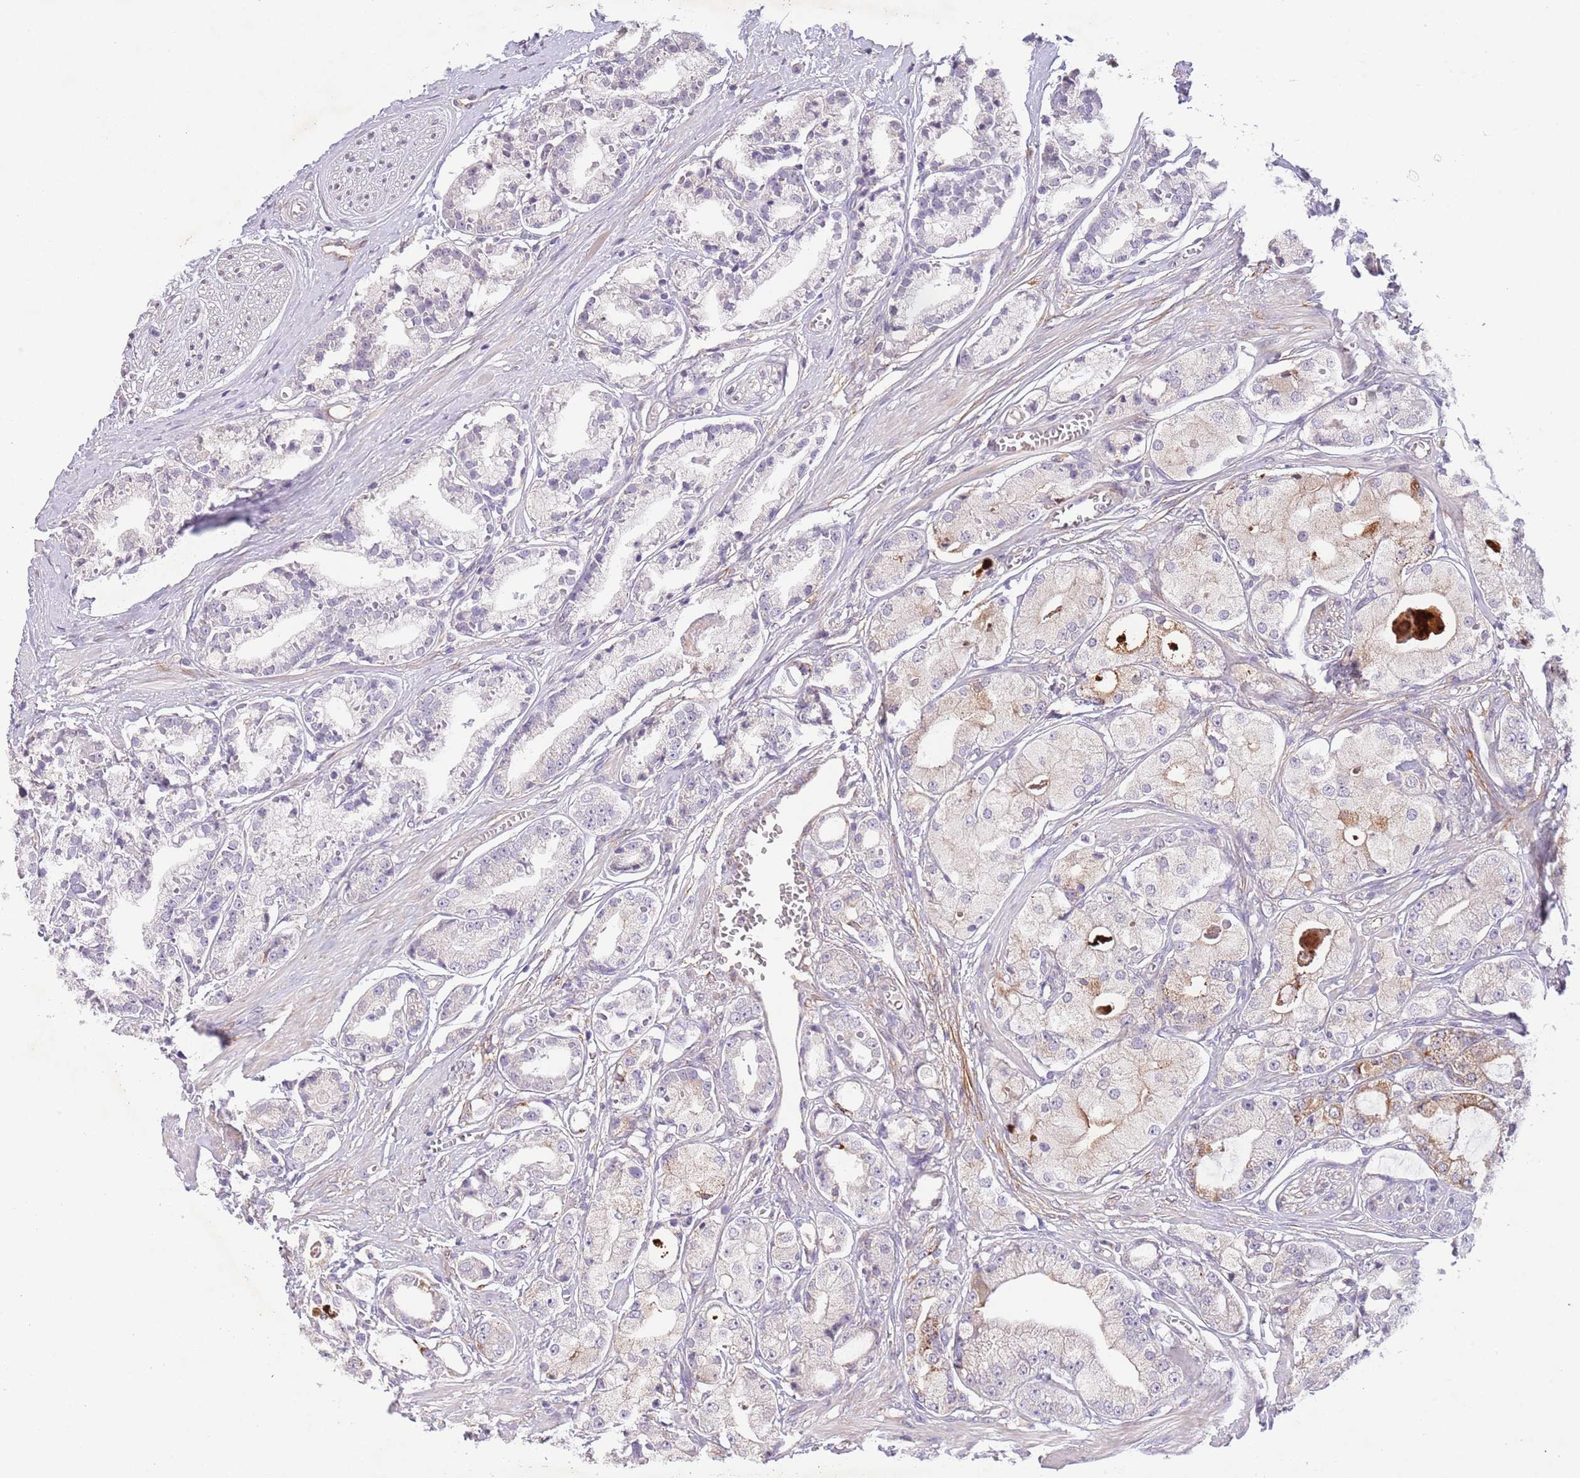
{"staining": {"intensity": "negative", "quantity": "none", "location": "none"}, "tissue": "prostate cancer", "cell_type": "Tumor cells", "image_type": "cancer", "snomed": [{"axis": "morphology", "description": "Adenocarcinoma, High grade"}, {"axis": "topography", "description": "Prostate"}], "caption": "IHC of adenocarcinoma (high-grade) (prostate) exhibits no positivity in tumor cells. (DAB immunohistochemistry (IHC) visualized using brightfield microscopy, high magnification).", "gene": "ZNF658", "patient": {"sex": "male", "age": 71}}